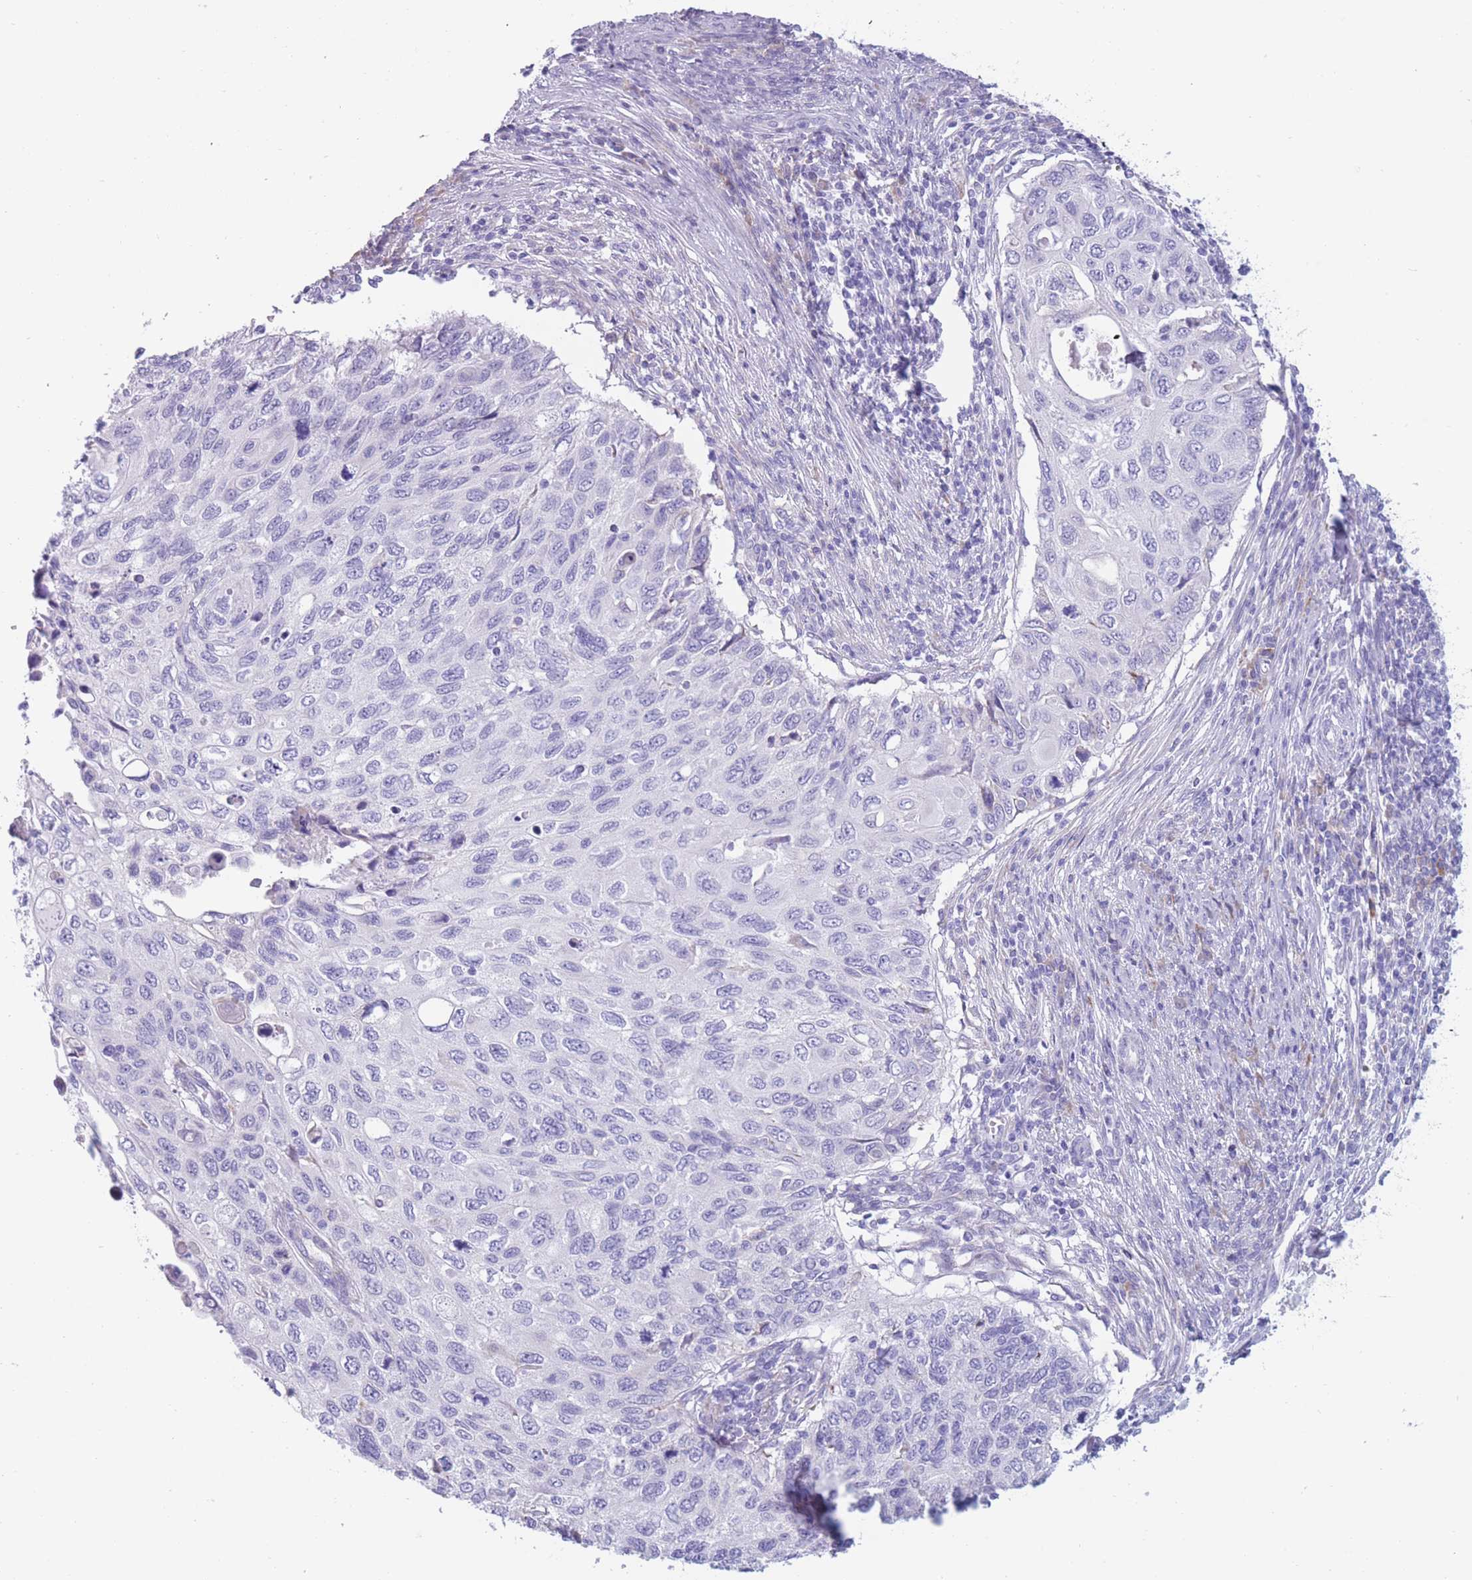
{"staining": {"intensity": "negative", "quantity": "none", "location": "none"}, "tissue": "cervical cancer", "cell_type": "Tumor cells", "image_type": "cancer", "snomed": [{"axis": "morphology", "description": "Squamous cell carcinoma, NOS"}, {"axis": "topography", "description": "Cervix"}], "caption": "This is an immunohistochemistry (IHC) micrograph of human cervical squamous cell carcinoma. There is no staining in tumor cells.", "gene": "COL27A1", "patient": {"sex": "female", "age": 70}}